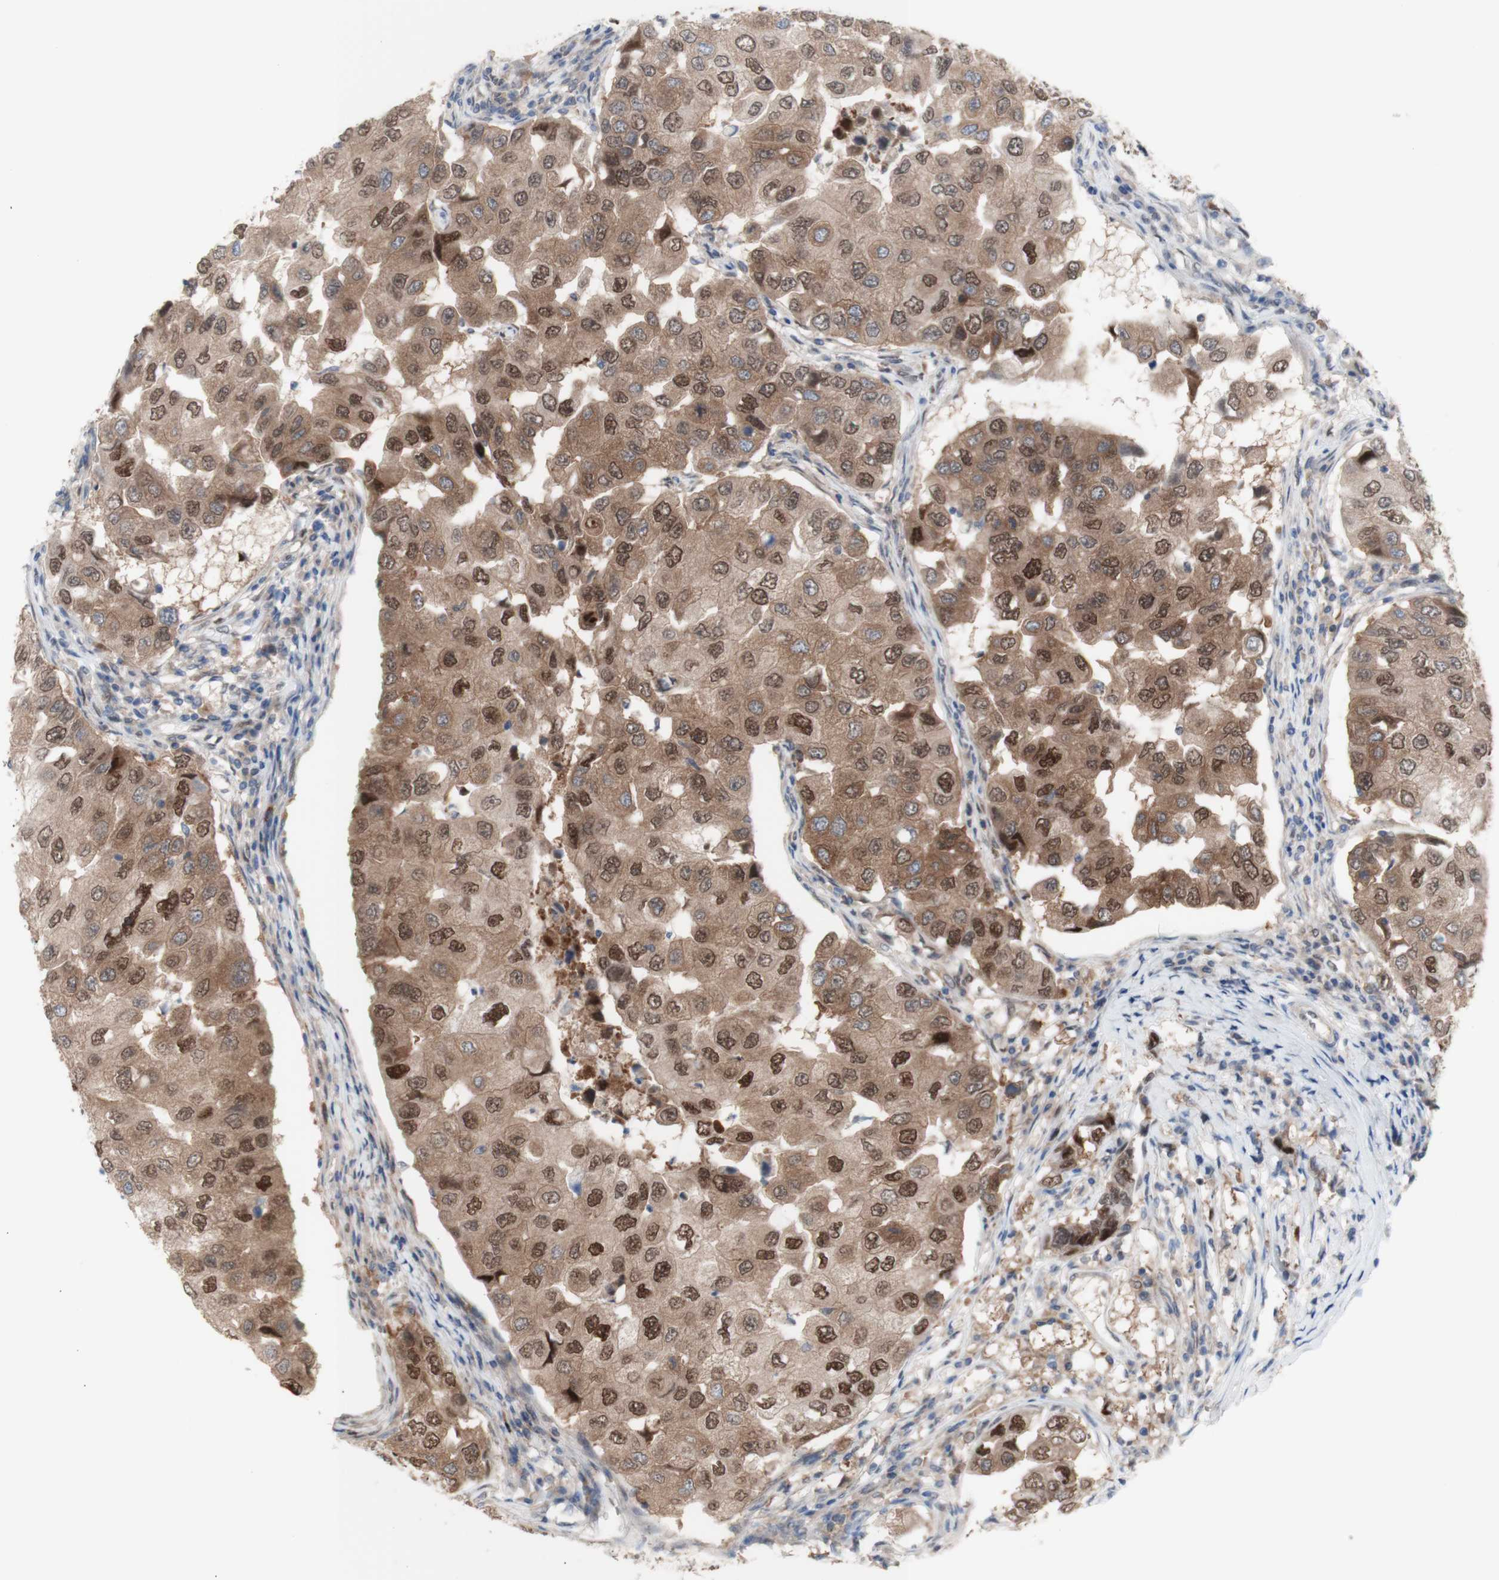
{"staining": {"intensity": "moderate", "quantity": ">75%", "location": "cytoplasmic/membranous,nuclear"}, "tissue": "breast cancer", "cell_type": "Tumor cells", "image_type": "cancer", "snomed": [{"axis": "morphology", "description": "Duct carcinoma"}, {"axis": "topography", "description": "Breast"}], "caption": "Tumor cells demonstrate medium levels of moderate cytoplasmic/membranous and nuclear staining in about >75% of cells in breast cancer.", "gene": "PRMT5", "patient": {"sex": "female", "age": 27}}